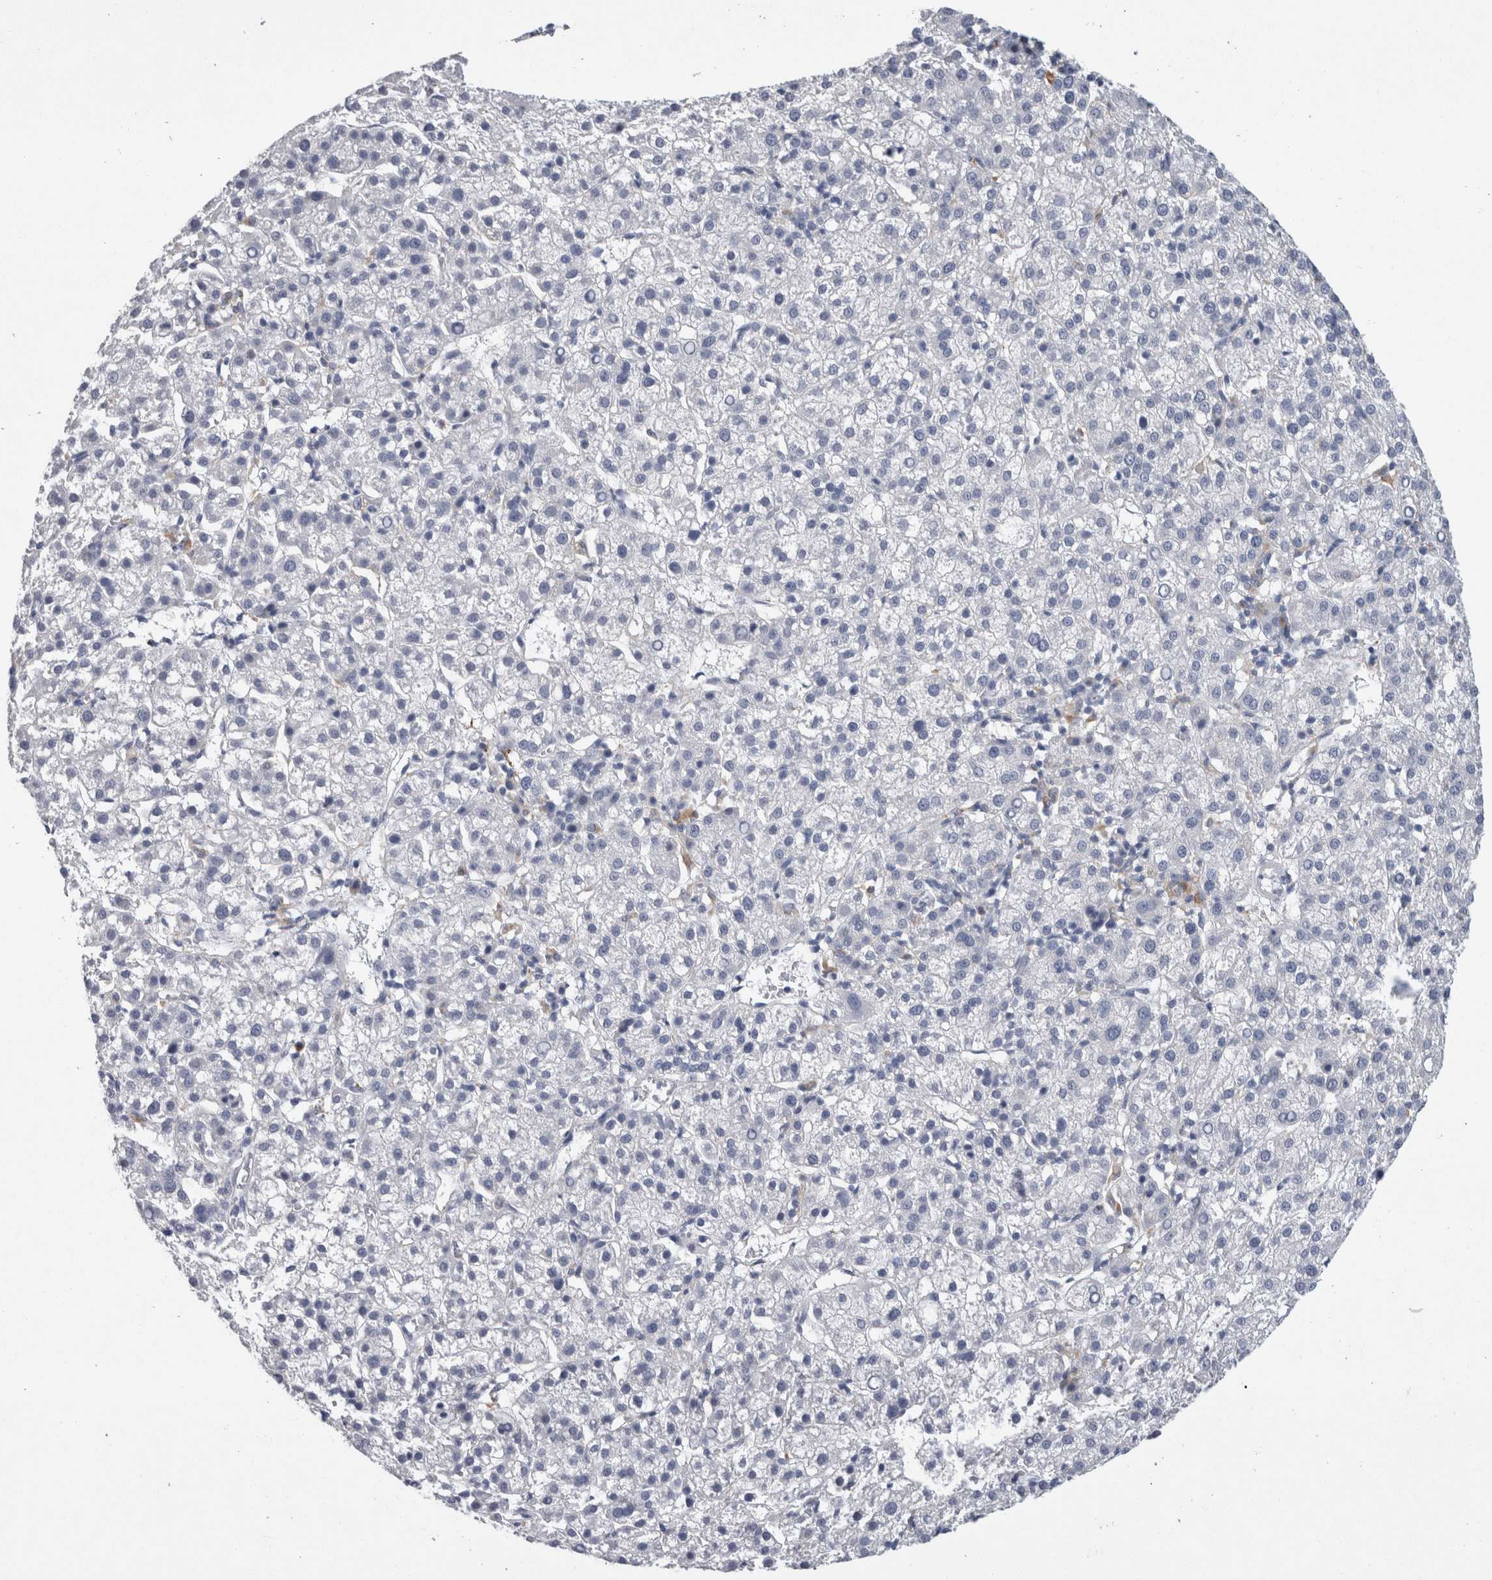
{"staining": {"intensity": "negative", "quantity": "none", "location": "none"}, "tissue": "liver cancer", "cell_type": "Tumor cells", "image_type": "cancer", "snomed": [{"axis": "morphology", "description": "Carcinoma, Hepatocellular, NOS"}, {"axis": "topography", "description": "Liver"}], "caption": "Tumor cells are negative for protein expression in human liver cancer (hepatocellular carcinoma).", "gene": "CD63", "patient": {"sex": "female", "age": 58}}